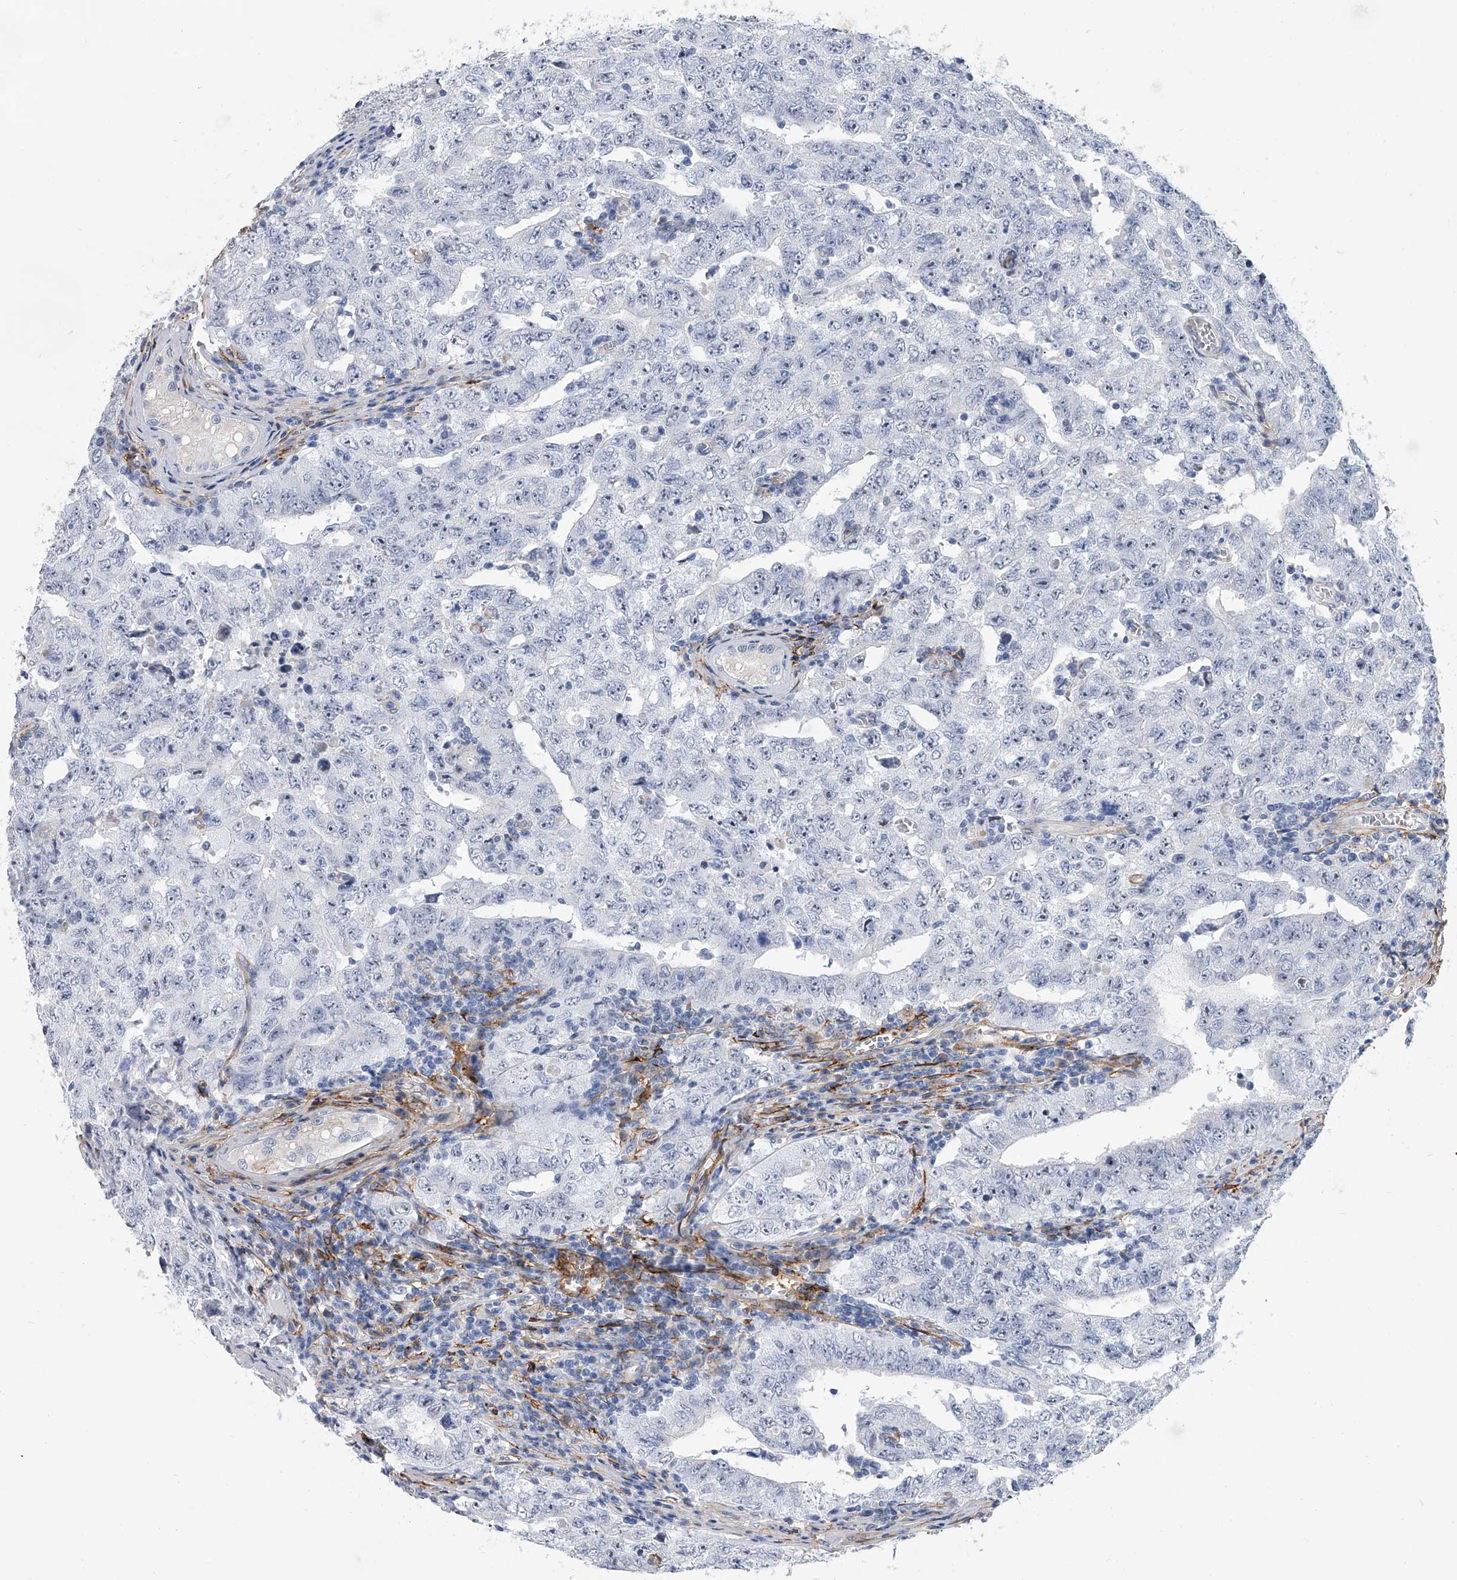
{"staining": {"intensity": "negative", "quantity": "none", "location": "none"}, "tissue": "testis cancer", "cell_type": "Tumor cells", "image_type": "cancer", "snomed": [{"axis": "morphology", "description": "Carcinoma, Embryonal, NOS"}, {"axis": "topography", "description": "Testis"}], "caption": "The histopathology image displays no significant expression in tumor cells of testis cancer (embryonal carcinoma).", "gene": "ALG14", "patient": {"sex": "male", "age": 26}}